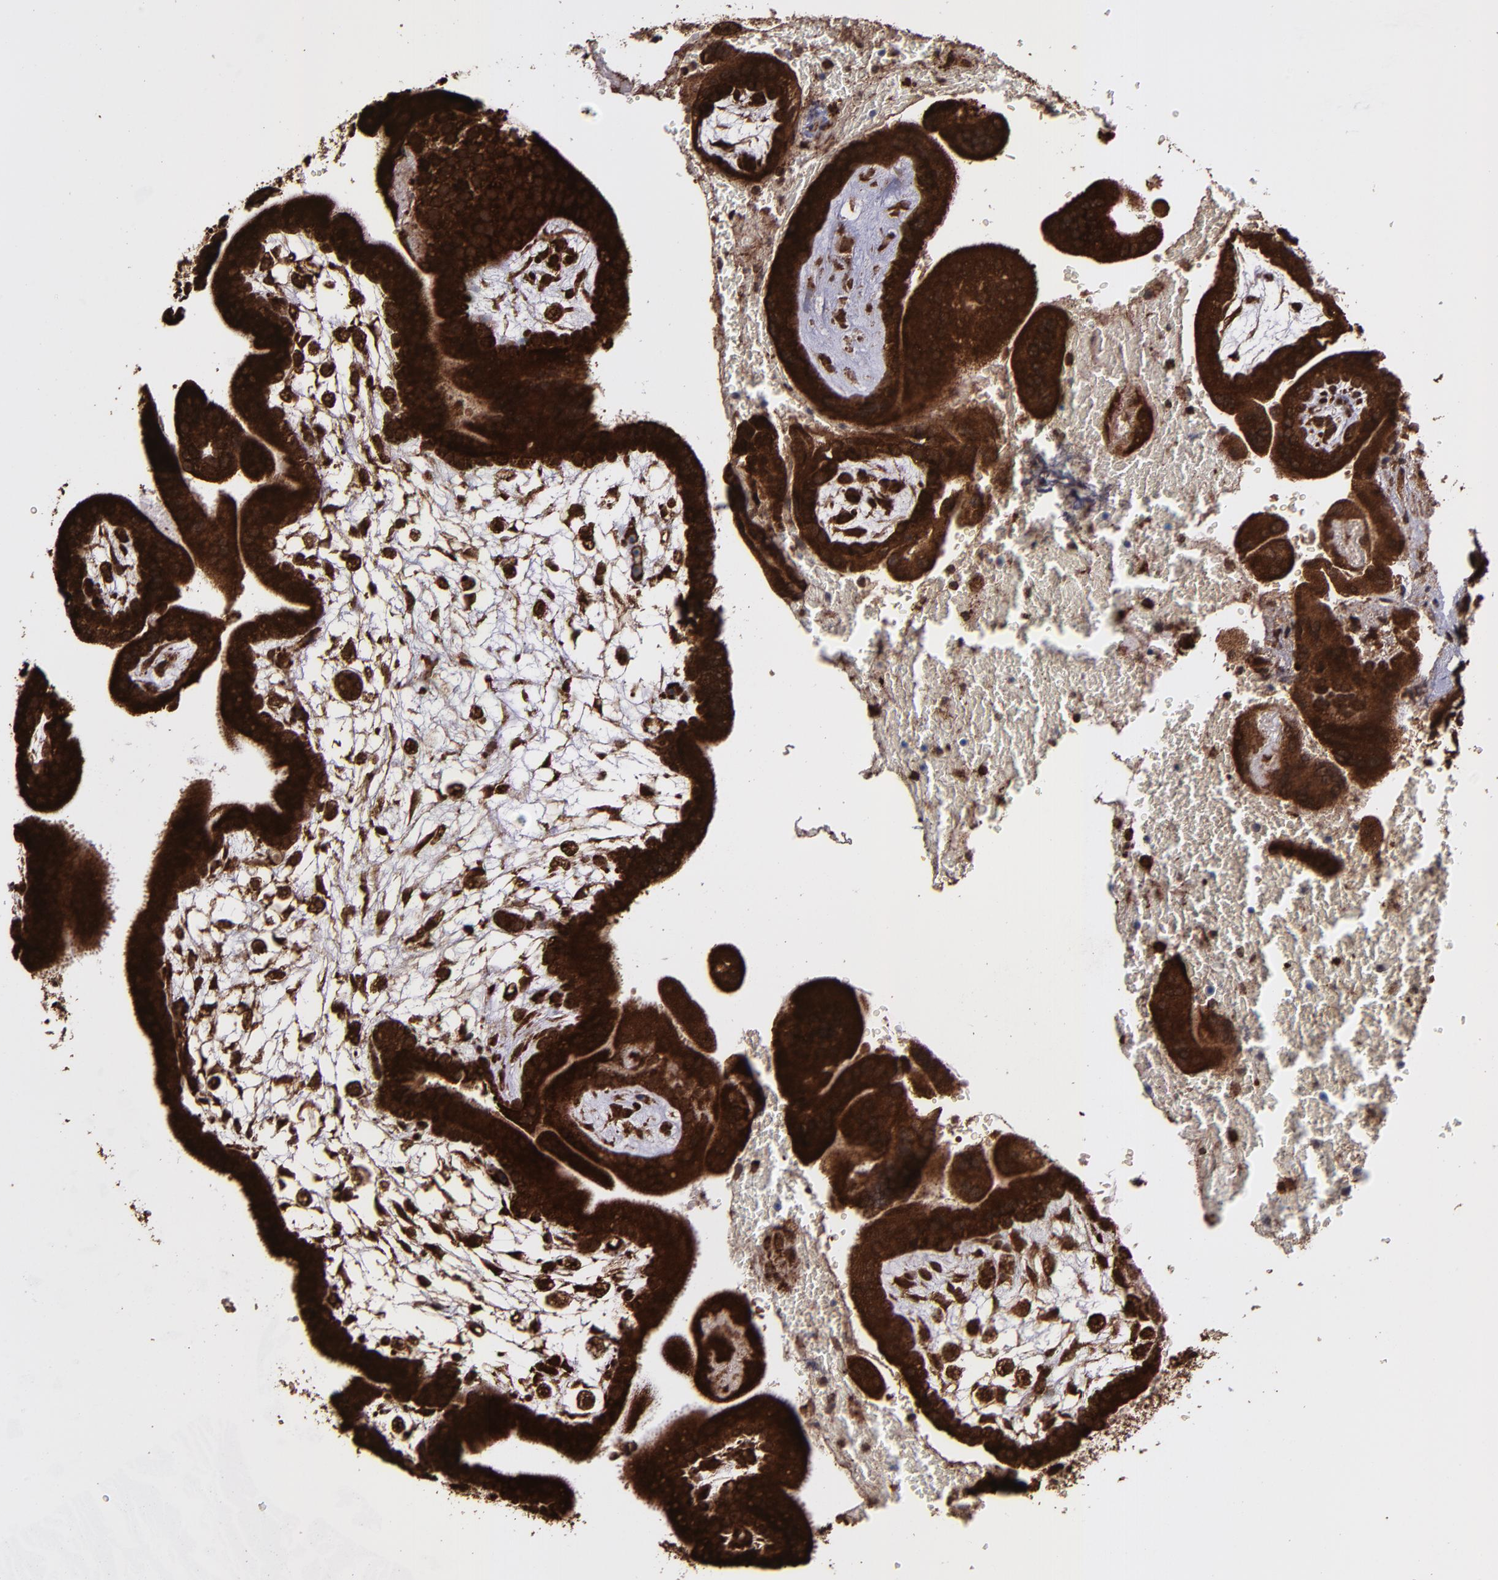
{"staining": {"intensity": "strong", "quantity": ">75%", "location": "cytoplasmic/membranous,nuclear"}, "tissue": "placenta", "cell_type": "Decidual cells", "image_type": "normal", "snomed": [{"axis": "morphology", "description": "Normal tissue, NOS"}, {"axis": "topography", "description": "Placenta"}], "caption": "The immunohistochemical stain labels strong cytoplasmic/membranous,nuclear expression in decidual cells of unremarkable placenta. (Brightfield microscopy of DAB IHC at high magnification).", "gene": "EIF4ENIF1", "patient": {"sex": "female", "age": 35}}